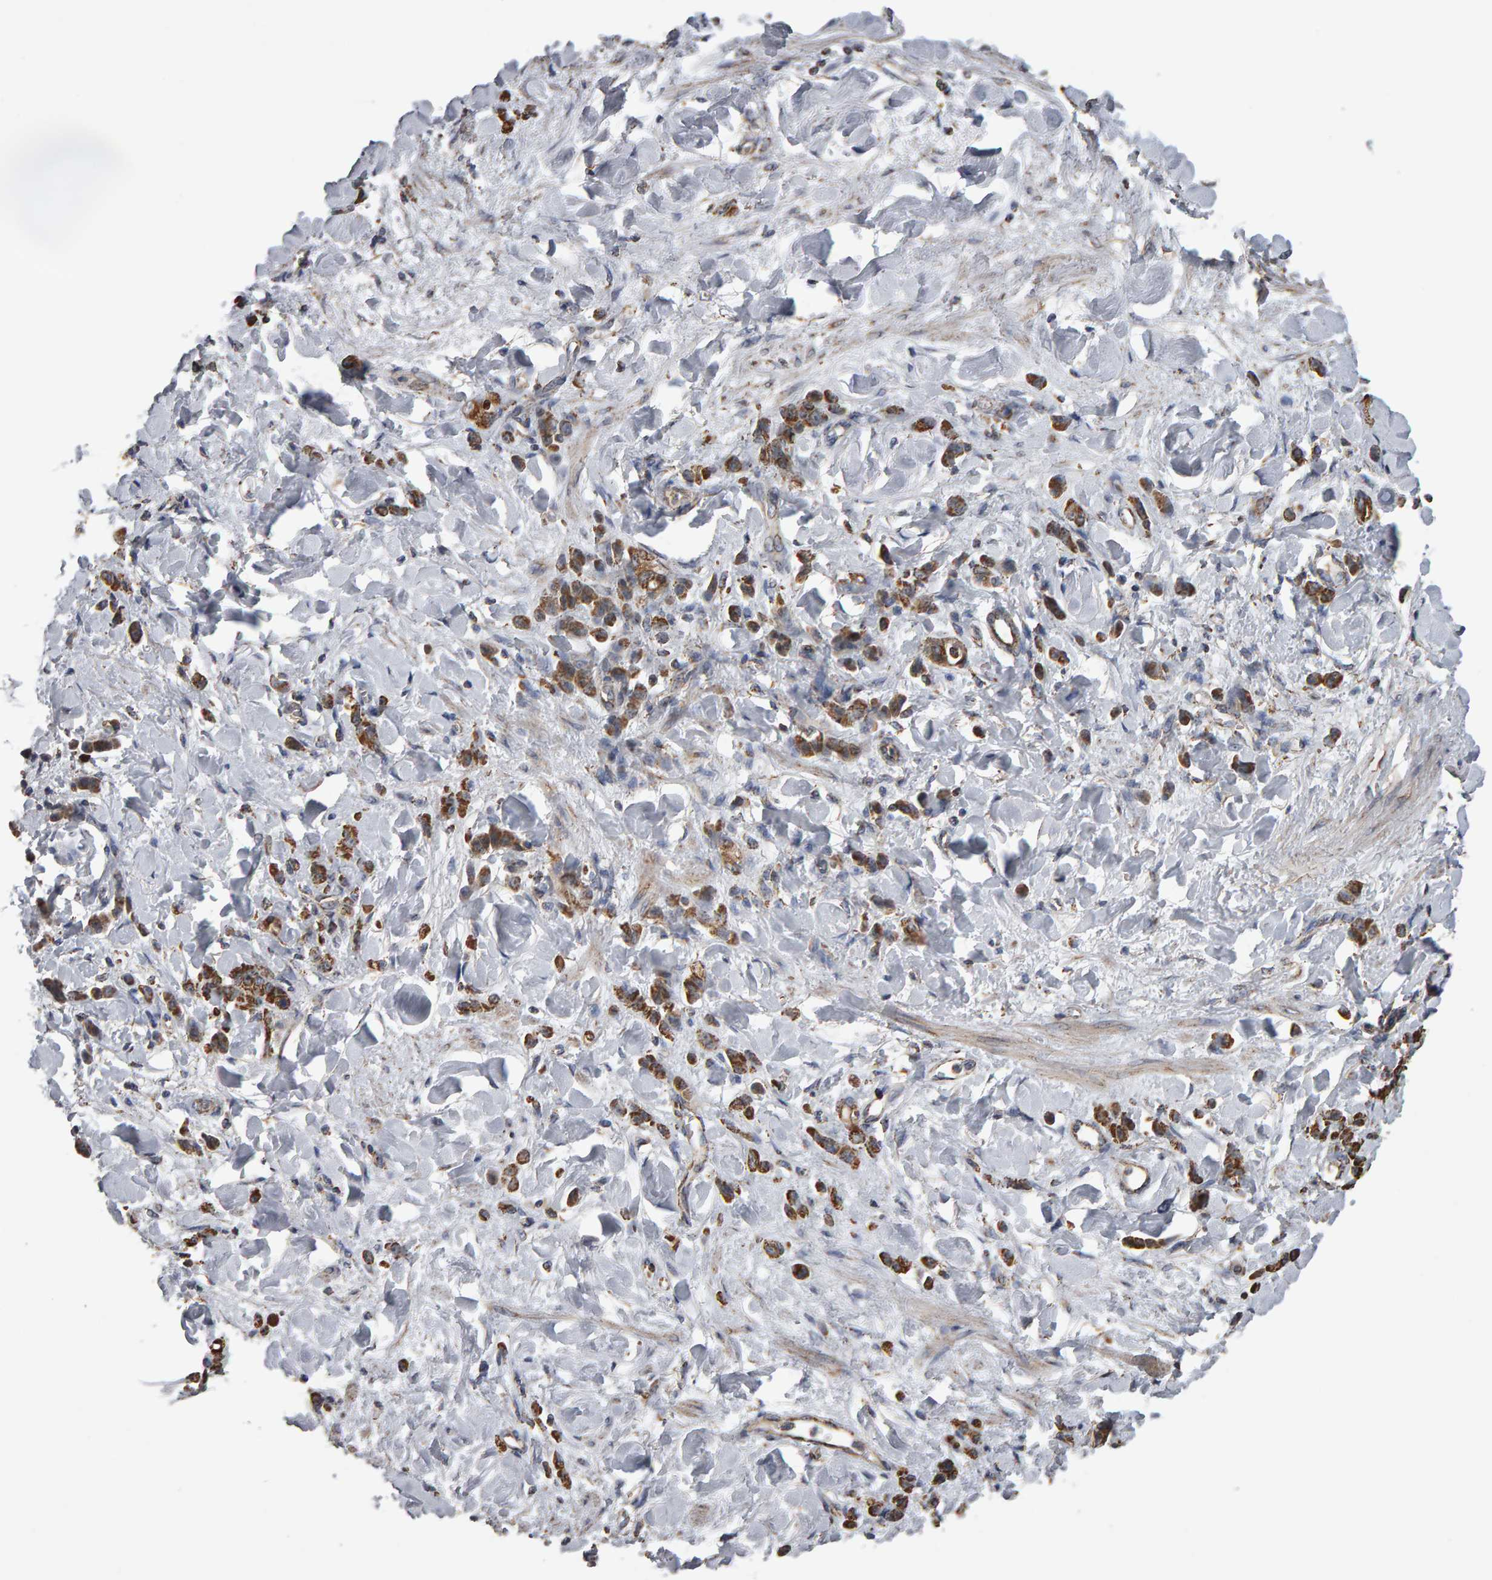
{"staining": {"intensity": "moderate", "quantity": ">75%", "location": "cytoplasmic/membranous"}, "tissue": "stomach cancer", "cell_type": "Tumor cells", "image_type": "cancer", "snomed": [{"axis": "morphology", "description": "Normal tissue, NOS"}, {"axis": "morphology", "description": "Adenocarcinoma, NOS"}, {"axis": "topography", "description": "Stomach"}], "caption": "This photomicrograph shows immunohistochemistry (IHC) staining of human stomach adenocarcinoma, with medium moderate cytoplasmic/membranous positivity in approximately >75% of tumor cells.", "gene": "TOM1L1", "patient": {"sex": "male", "age": 82}}